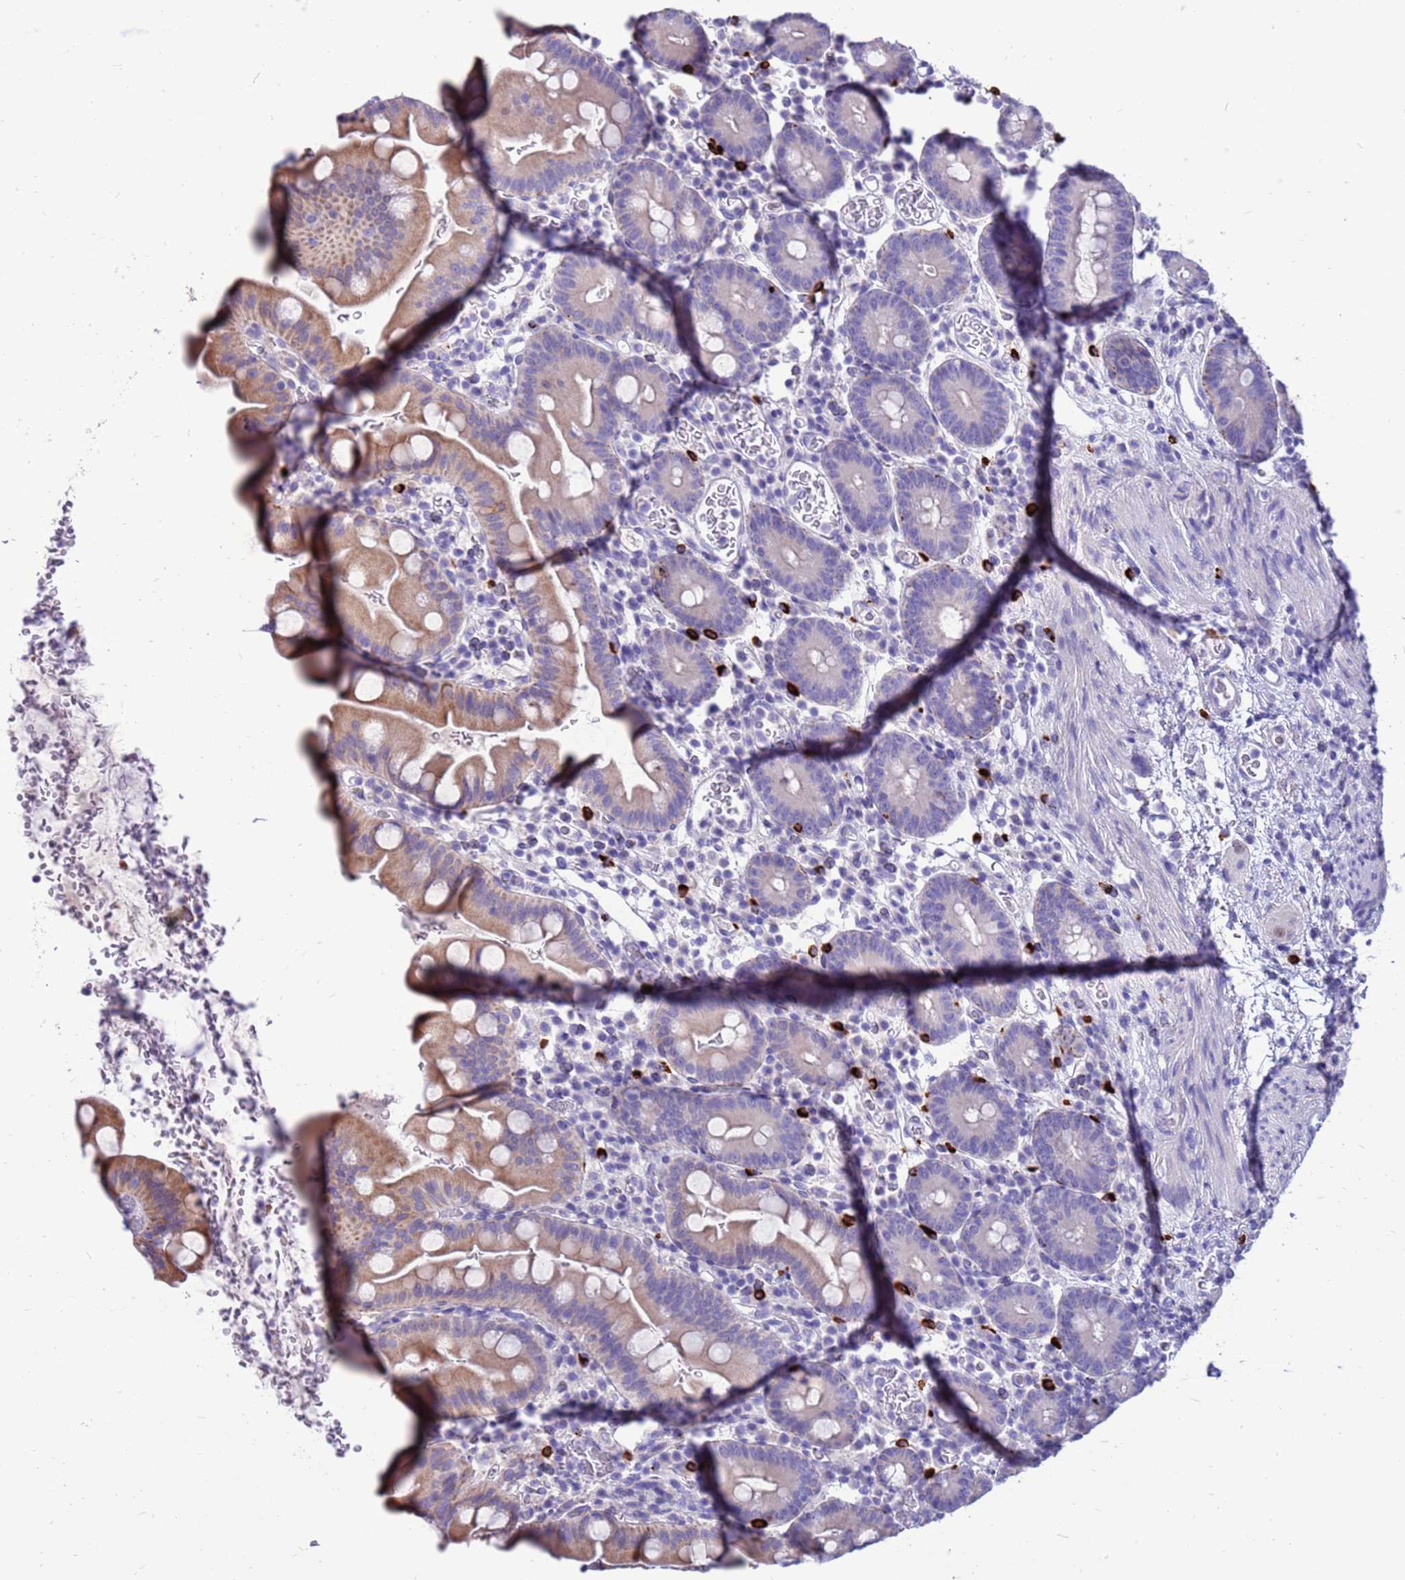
{"staining": {"intensity": "moderate", "quantity": "<25%", "location": "cytoplasmic/membranous"}, "tissue": "small intestine", "cell_type": "Glandular cells", "image_type": "normal", "snomed": [{"axis": "morphology", "description": "Normal tissue, NOS"}, {"axis": "topography", "description": "Stomach, upper"}, {"axis": "topography", "description": "Stomach, lower"}, {"axis": "topography", "description": "Small intestine"}], "caption": "Protein staining of benign small intestine shows moderate cytoplasmic/membranous expression in approximately <25% of glandular cells.", "gene": "PDE10A", "patient": {"sex": "male", "age": 68}}